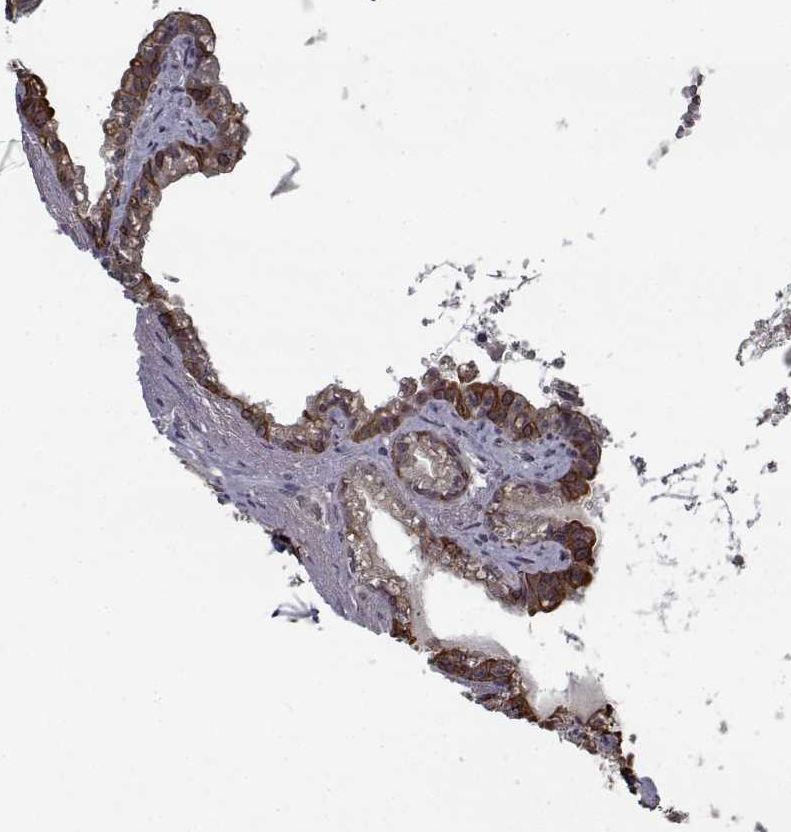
{"staining": {"intensity": "moderate", "quantity": "25%-75%", "location": "cytoplasmic/membranous"}, "tissue": "seminal vesicle", "cell_type": "Glandular cells", "image_type": "normal", "snomed": [{"axis": "morphology", "description": "Normal tissue, NOS"}, {"axis": "morphology", "description": "Urothelial carcinoma, NOS"}, {"axis": "topography", "description": "Urinary bladder"}, {"axis": "topography", "description": "Seminal veicle"}], "caption": "The immunohistochemical stain shows moderate cytoplasmic/membranous staining in glandular cells of benign seminal vesicle. Ihc stains the protein in brown and the nuclei are stained blue.", "gene": "NLK", "patient": {"sex": "male", "age": 76}}